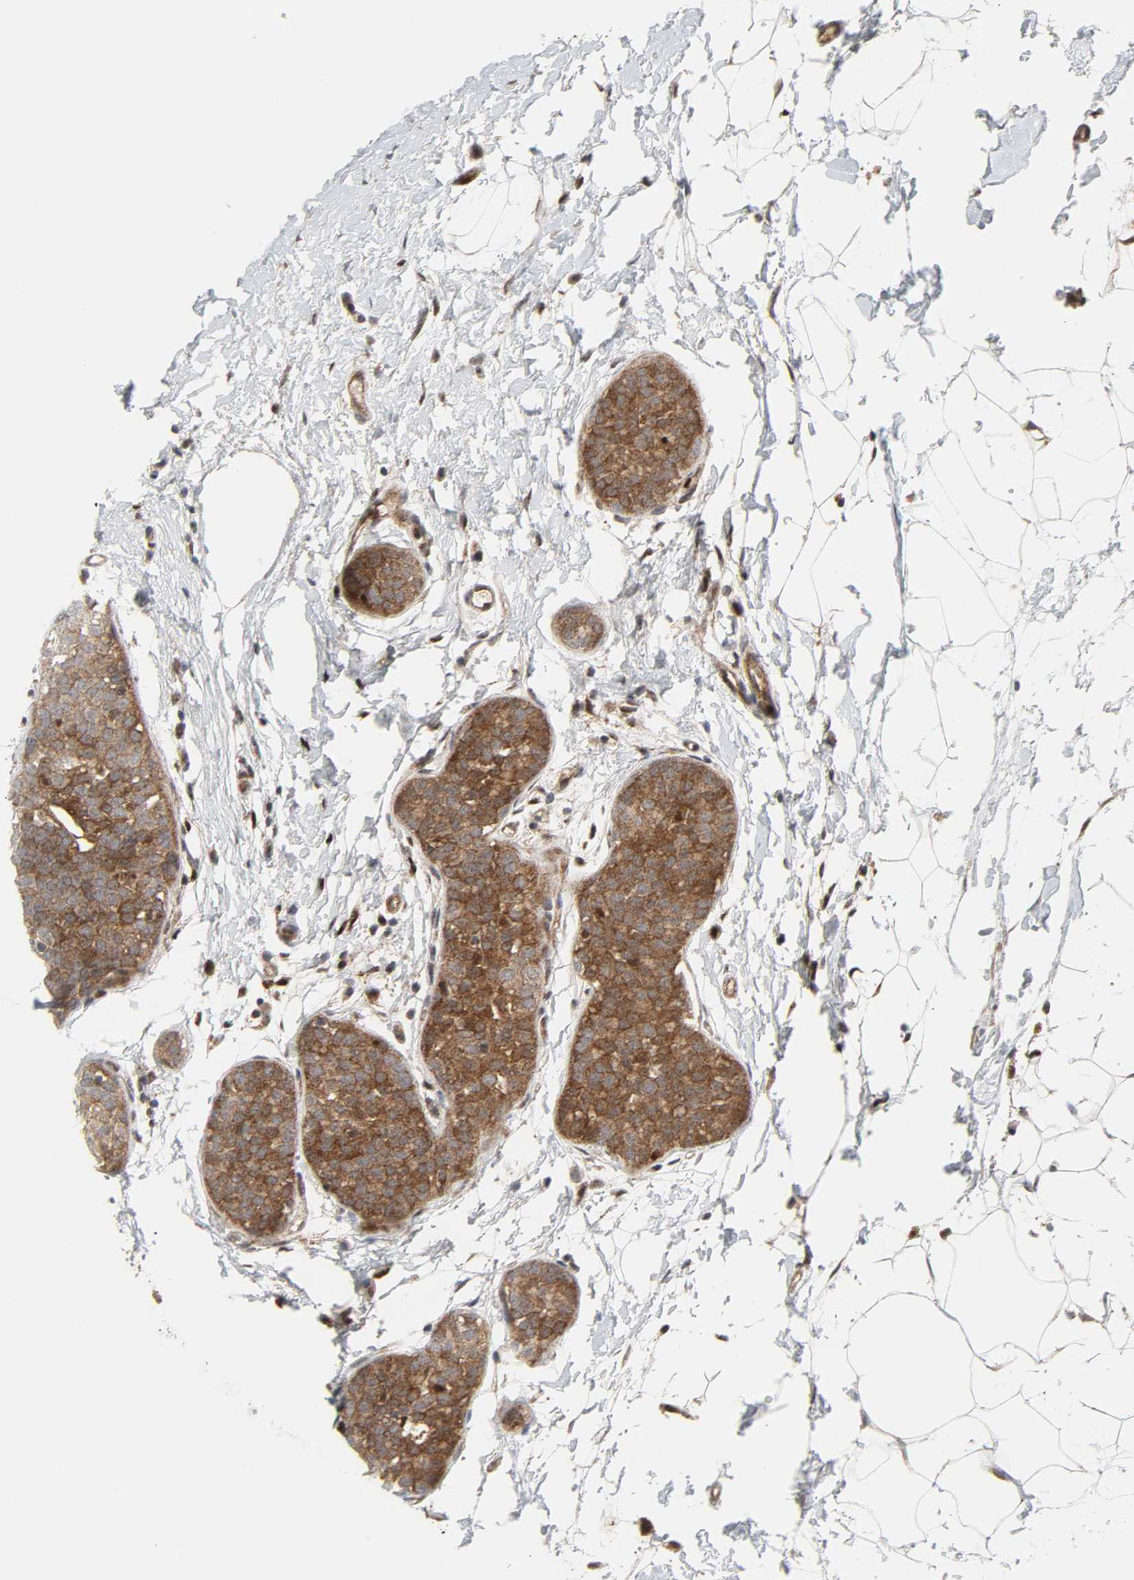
{"staining": {"intensity": "strong", "quantity": ">75%", "location": "cytoplasmic/membranous"}, "tissue": "breast cancer", "cell_type": "Tumor cells", "image_type": "cancer", "snomed": [{"axis": "morphology", "description": "Lobular carcinoma, in situ"}, {"axis": "morphology", "description": "Lobular carcinoma"}, {"axis": "topography", "description": "Breast"}], "caption": "A high amount of strong cytoplasmic/membranous positivity is present in about >75% of tumor cells in breast lobular carcinoma tissue.", "gene": "CHUK", "patient": {"sex": "female", "age": 41}}